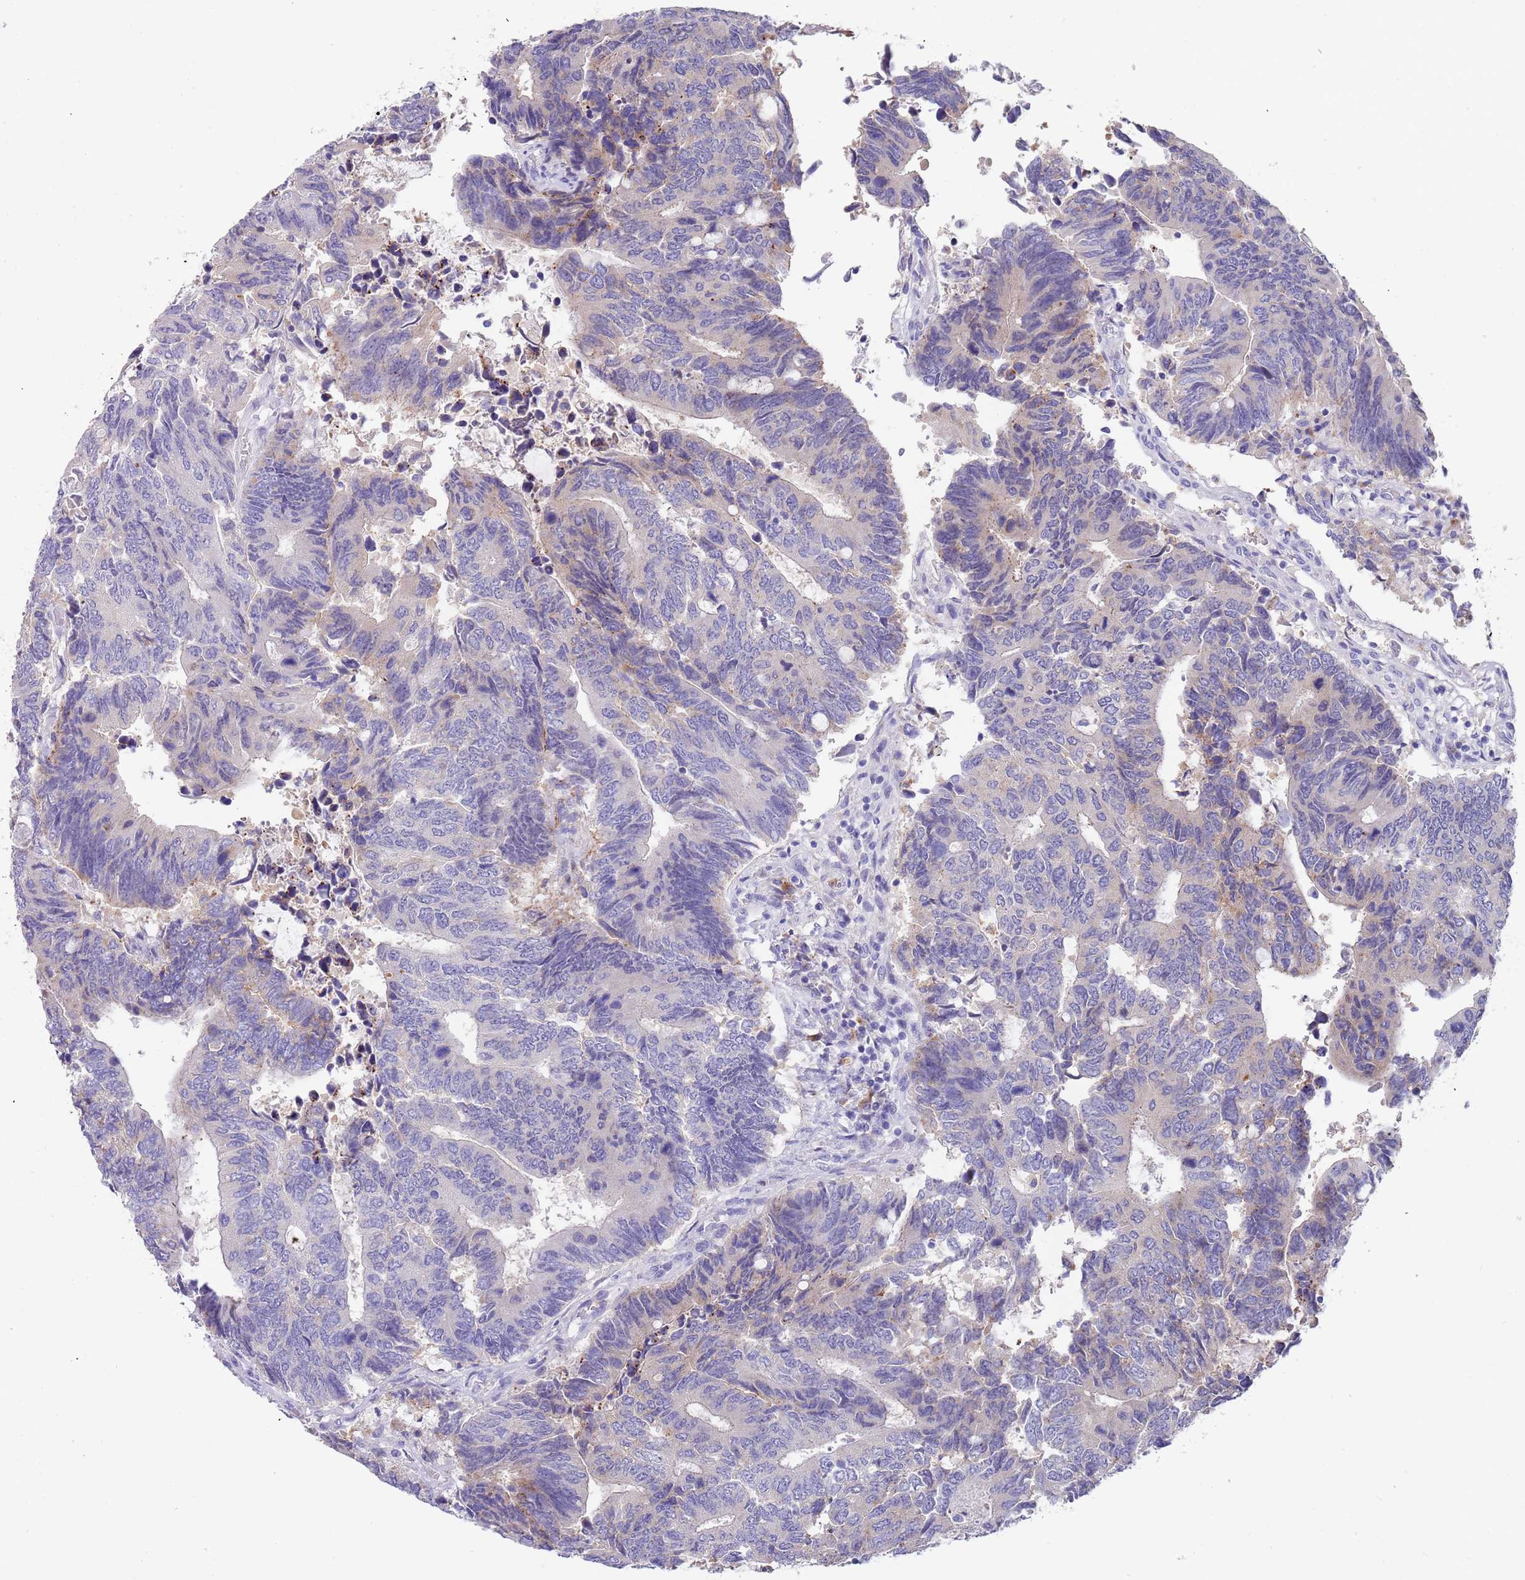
{"staining": {"intensity": "negative", "quantity": "none", "location": "none"}, "tissue": "colorectal cancer", "cell_type": "Tumor cells", "image_type": "cancer", "snomed": [{"axis": "morphology", "description": "Adenocarcinoma, NOS"}, {"axis": "topography", "description": "Colon"}], "caption": "Protein analysis of colorectal cancer demonstrates no significant staining in tumor cells.", "gene": "TYW1", "patient": {"sex": "male", "age": 87}}